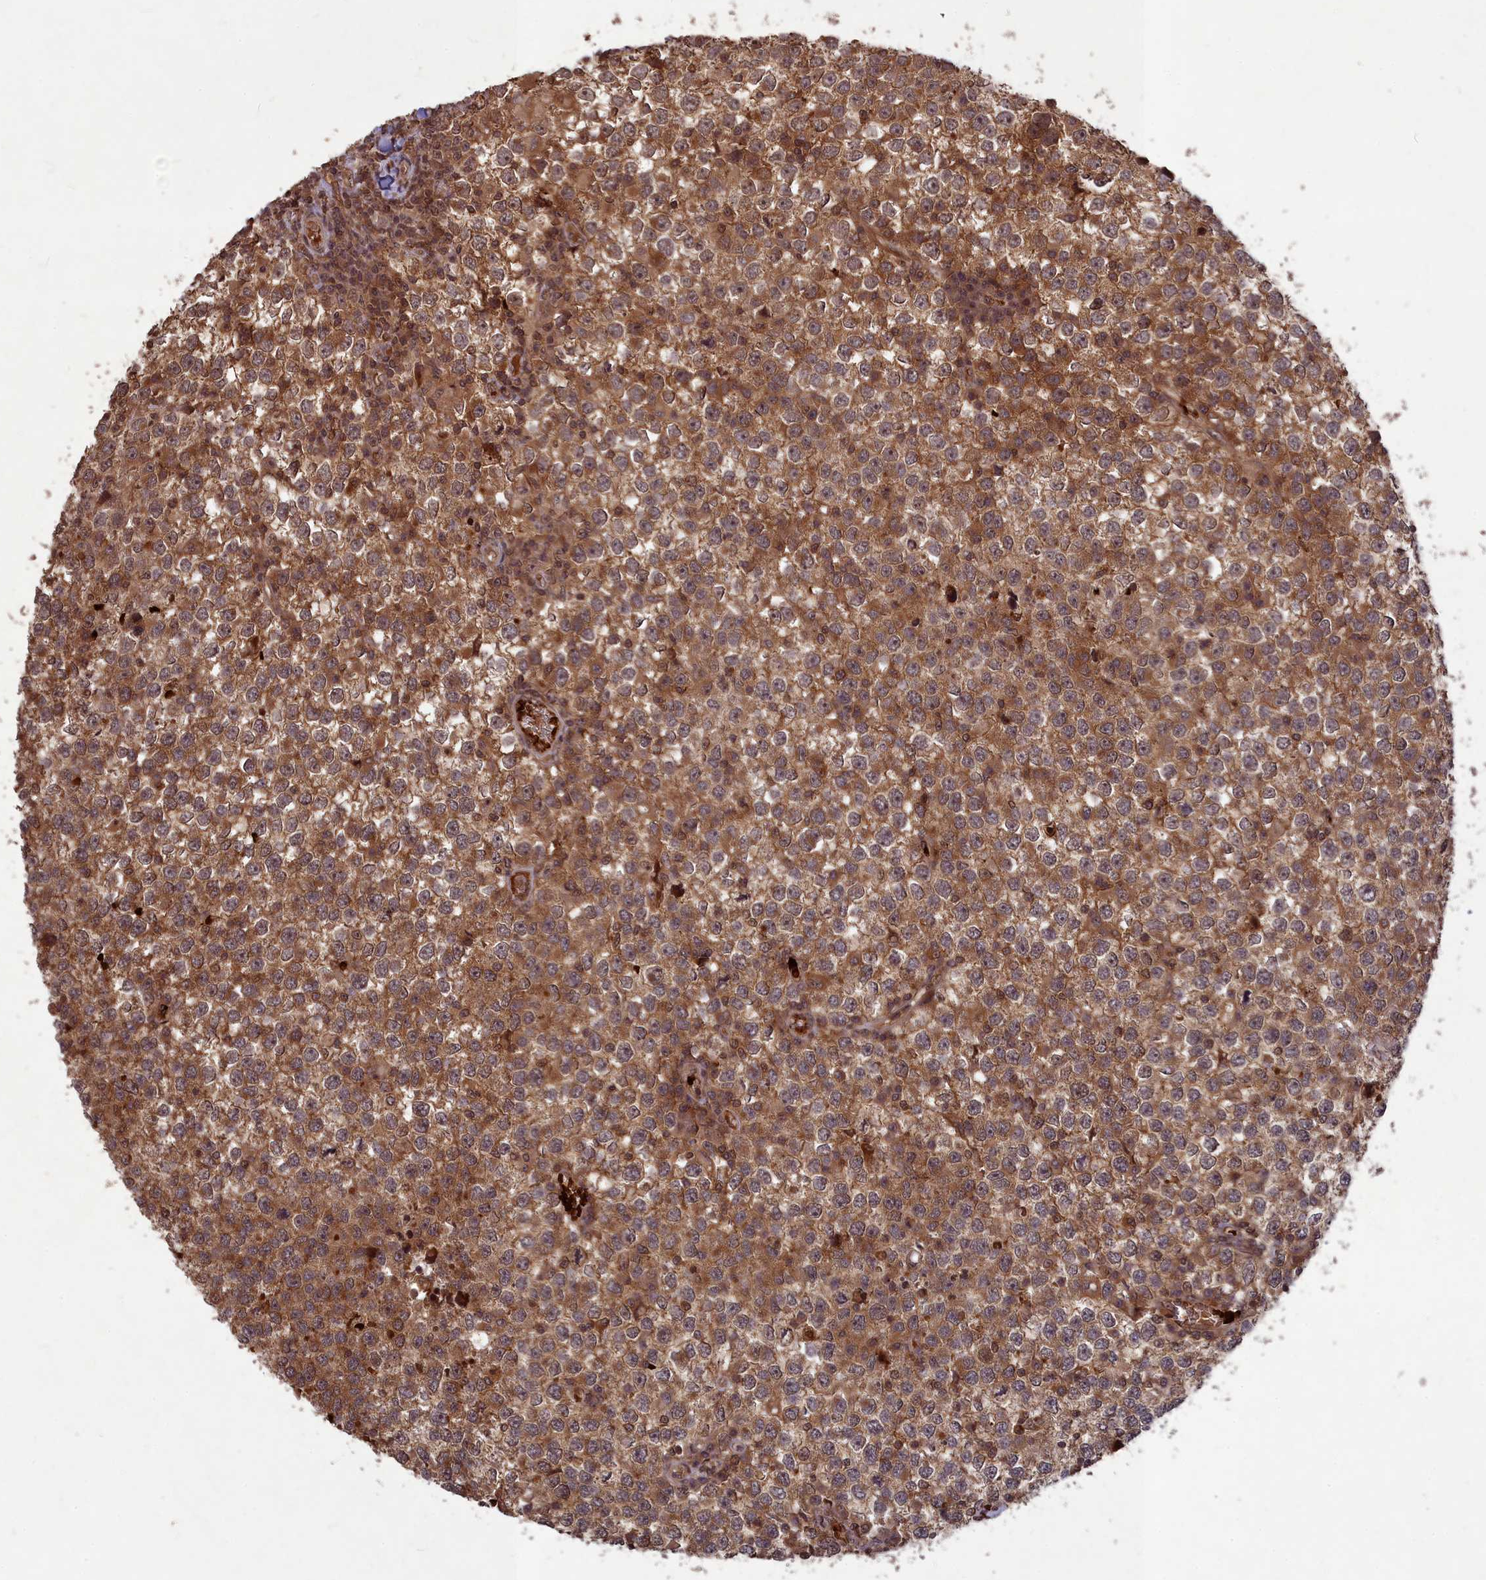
{"staining": {"intensity": "moderate", "quantity": ">75%", "location": "cytoplasmic/membranous"}, "tissue": "testis cancer", "cell_type": "Tumor cells", "image_type": "cancer", "snomed": [{"axis": "morphology", "description": "Seminoma, NOS"}, {"axis": "topography", "description": "Testis"}], "caption": "Protein positivity by IHC displays moderate cytoplasmic/membranous positivity in approximately >75% of tumor cells in seminoma (testis).", "gene": "SRMS", "patient": {"sex": "male", "age": 65}}